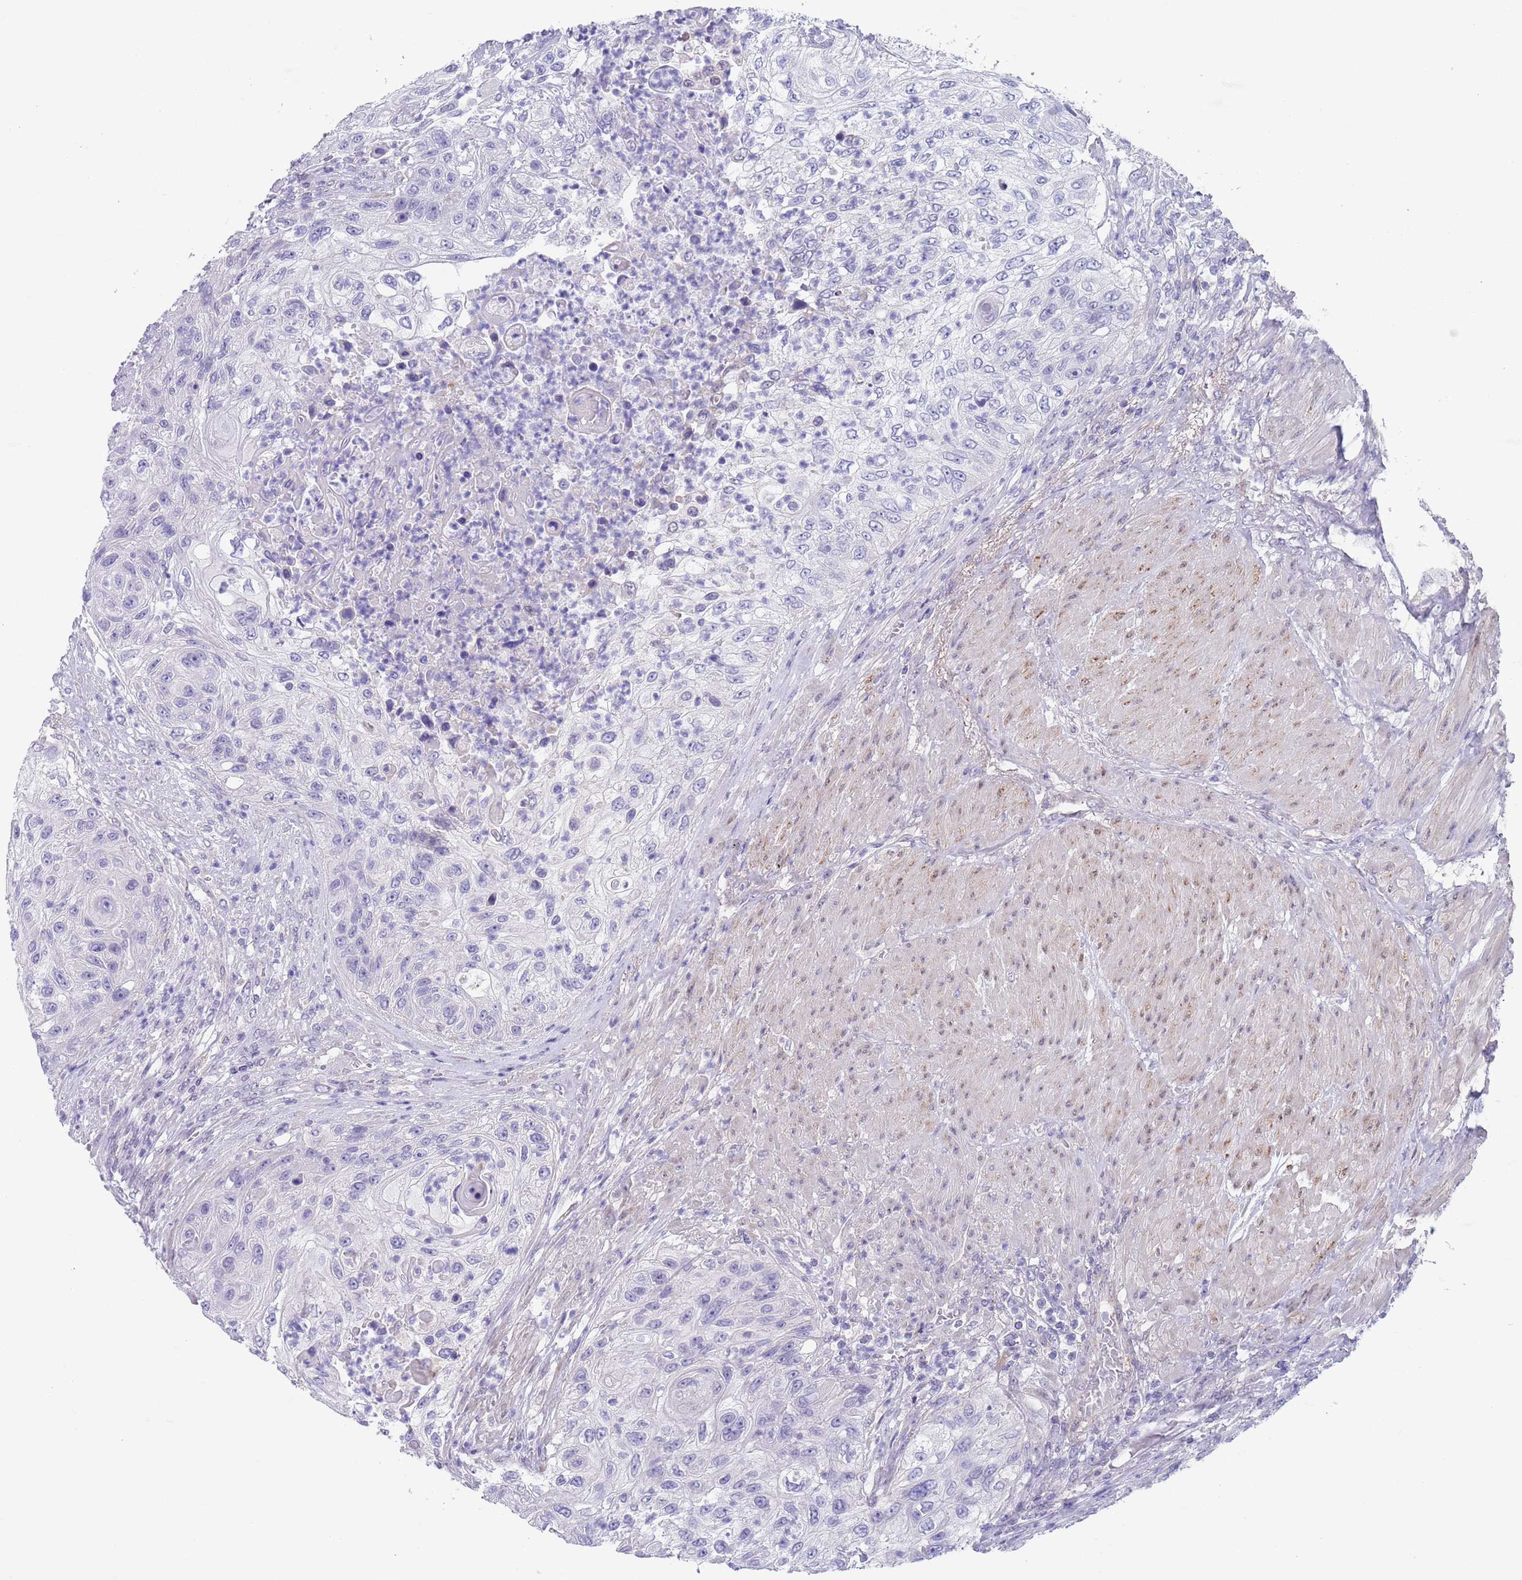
{"staining": {"intensity": "negative", "quantity": "none", "location": "none"}, "tissue": "urothelial cancer", "cell_type": "Tumor cells", "image_type": "cancer", "snomed": [{"axis": "morphology", "description": "Urothelial carcinoma, High grade"}, {"axis": "topography", "description": "Urinary bladder"}], "caption": "The immunohistochemistry (IHC) image has no significant positivity in tumor cells of urothelial cancer tissue.", "gene": "RNF169", "patient": {"sex": "female", "age": 60}}